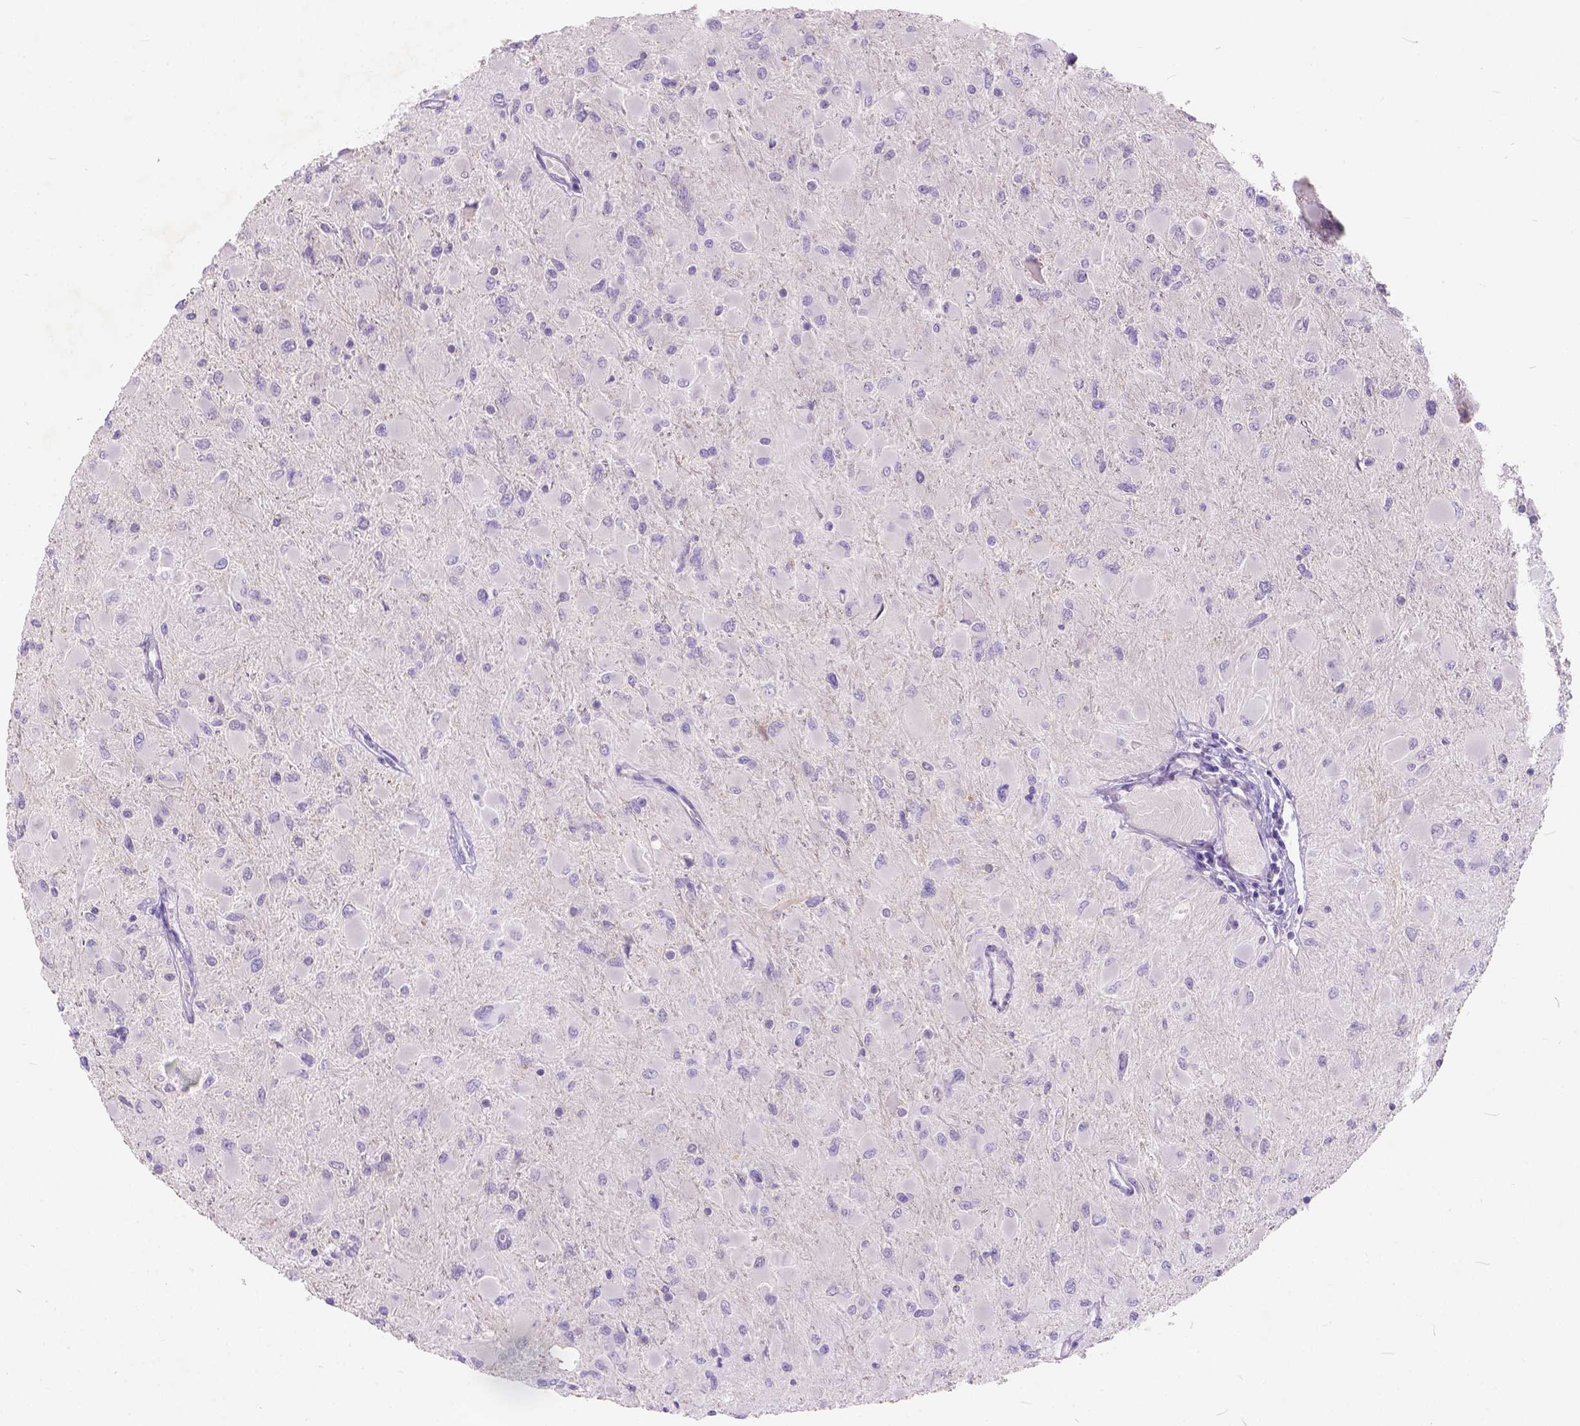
{"staining": {"intensity": "negative", "quantity": "none", "location": "none"}, "tissue": "glioma", "cell_type": "Tumor cells", "image_type": "cancer", "snomed": [{"axis": "morphology", "description": "Glioma, malignant, High grade"}, {"axis": "topography", "description": "Cerebral cortex"}], "caption": "This is an immunohistochemistry histopathology image of glioma. There is no staining in tumor cells.", "gene": "PEX11G", "patient": {"sex": "female", "age": 36}}